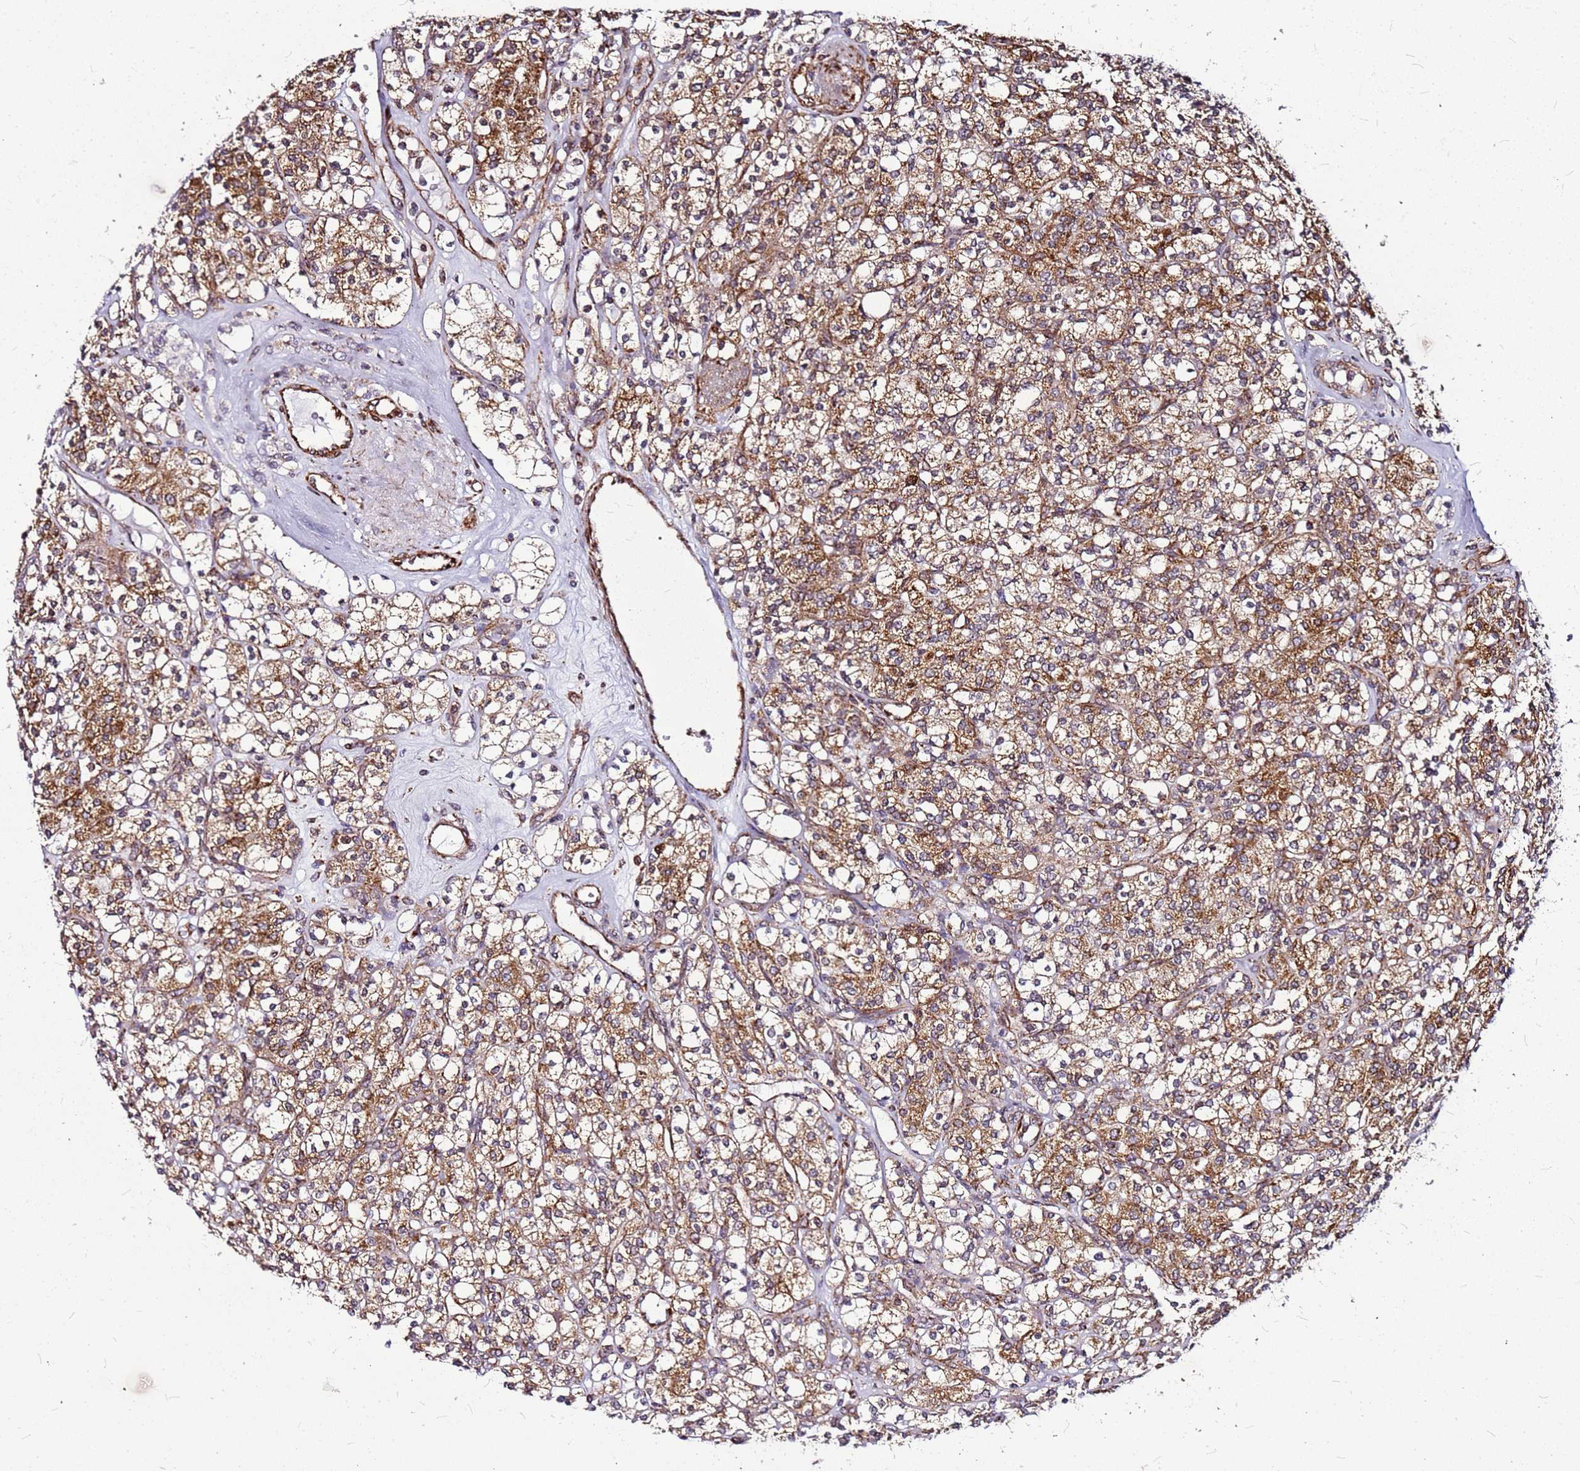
{"staining": {"intensity": "moderate", "quantity": ">75%", "location": "cytoplasmic/membranous"}, "tissue": "renal cancer", "cell_type": "Tumor cells", "image_type": "cancer", "snomed": [{"axis": "morphology", "description": "Adenocarcinoma, NOS"}, {"axis": "topography", "description": "Kidney"}], "caption": "This histopathology image displays IHC staining of human renal adenocarcinoma, with medium moderate cytoplasmic/membranous positivity in approximately >75% of tumor cells.", "gene": "OR51T1", "patient": {"sex": "male", "age": 77}}